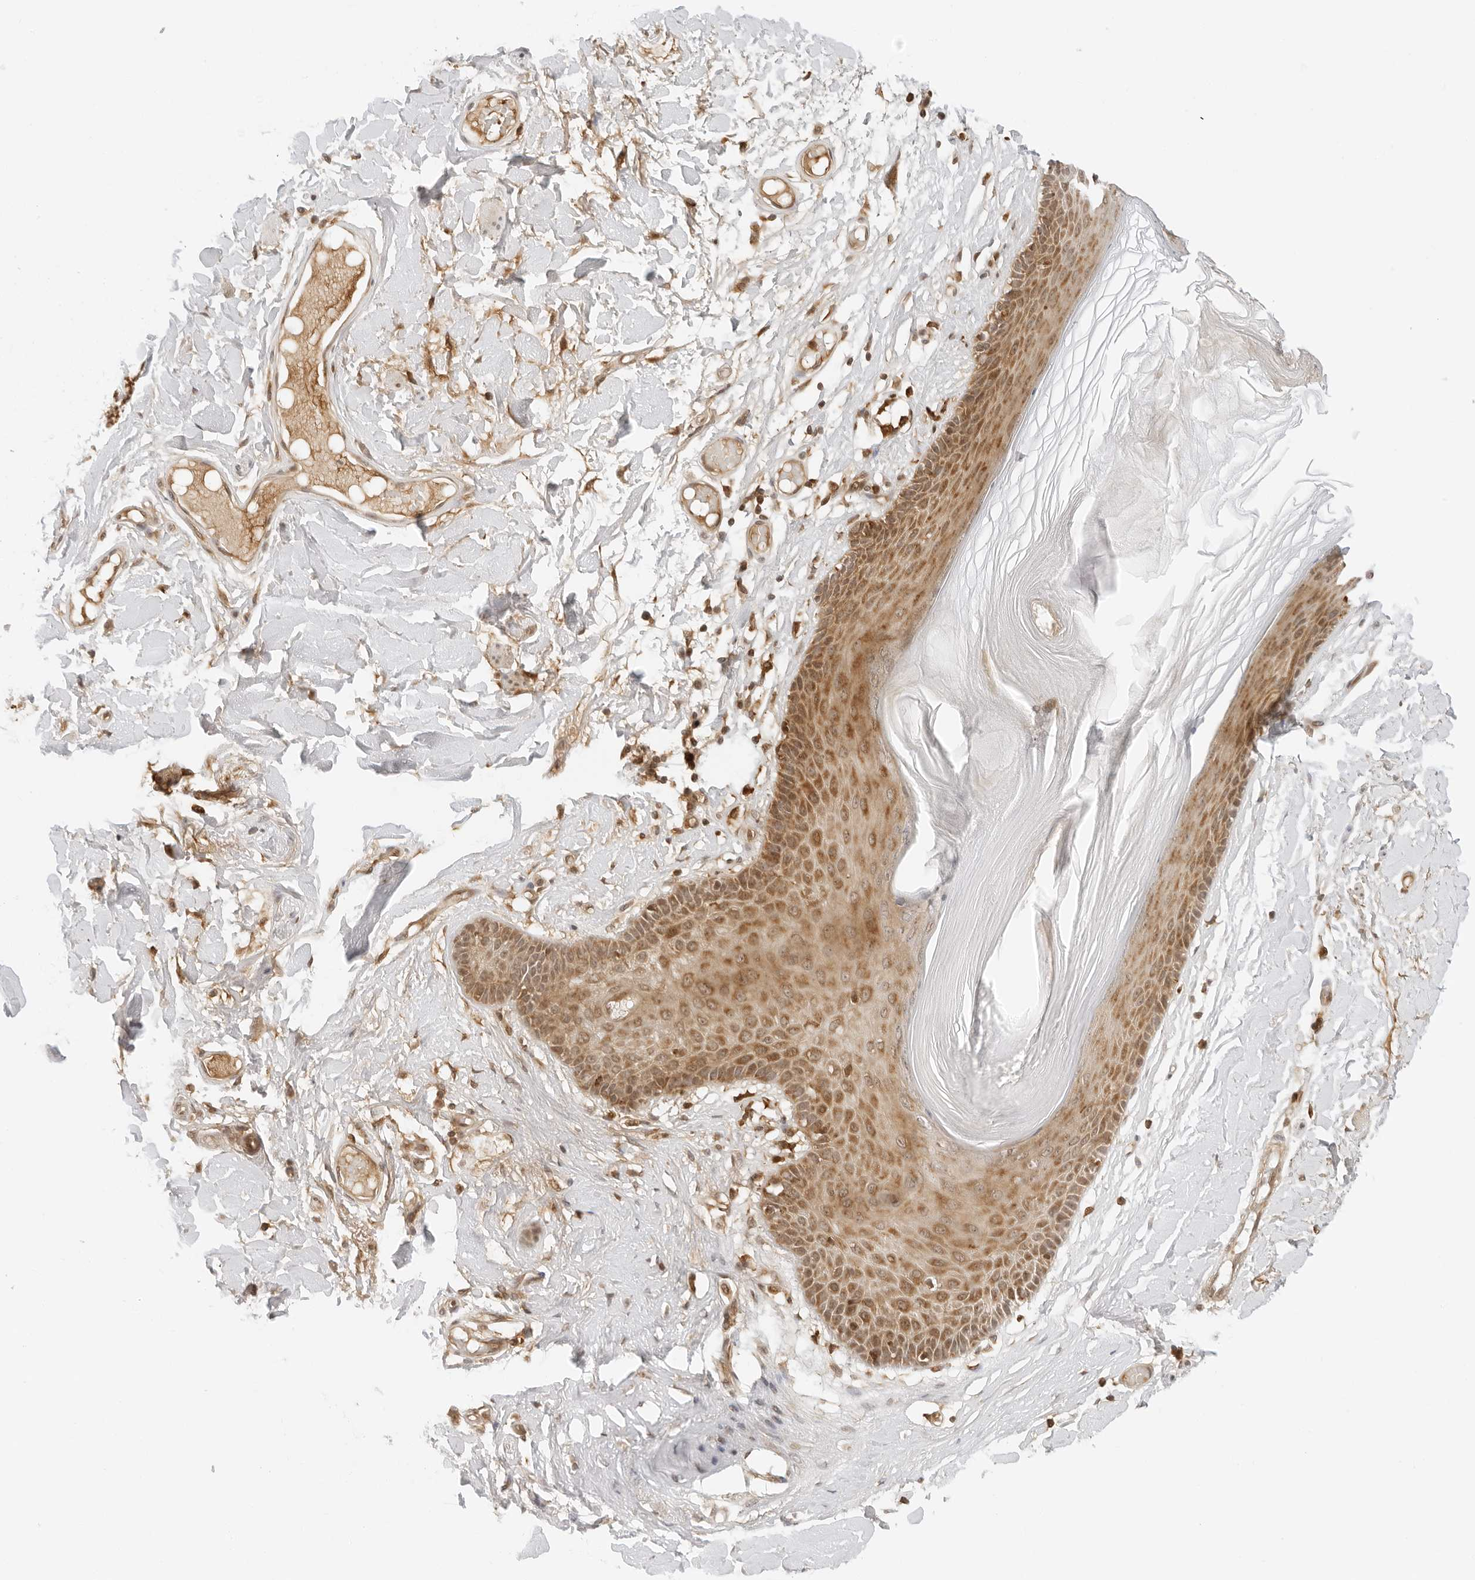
{"staining": {"intensity": "moderate", "quantity": ">75%", "location": "cytoplasmic/membranous"}, "tissue": "skin", "cell_type": "Epidermal cells", "image_type": "normal", "snomed": [{"axis": "morphology", "description": "Normal tissue, NOS"}, {"axis": "topography", "description": "Vulva"}], "caption": "Immunohistochemistry (DAB (3,3'-diaminobenzidine)) staining of unremarkable skin displays moderate cytoplasmic/membranous protein positivity in approximately >75% of epidermal cells.", "gene": "RC3H1", "patient": {"sex": "female", "age": 73}}